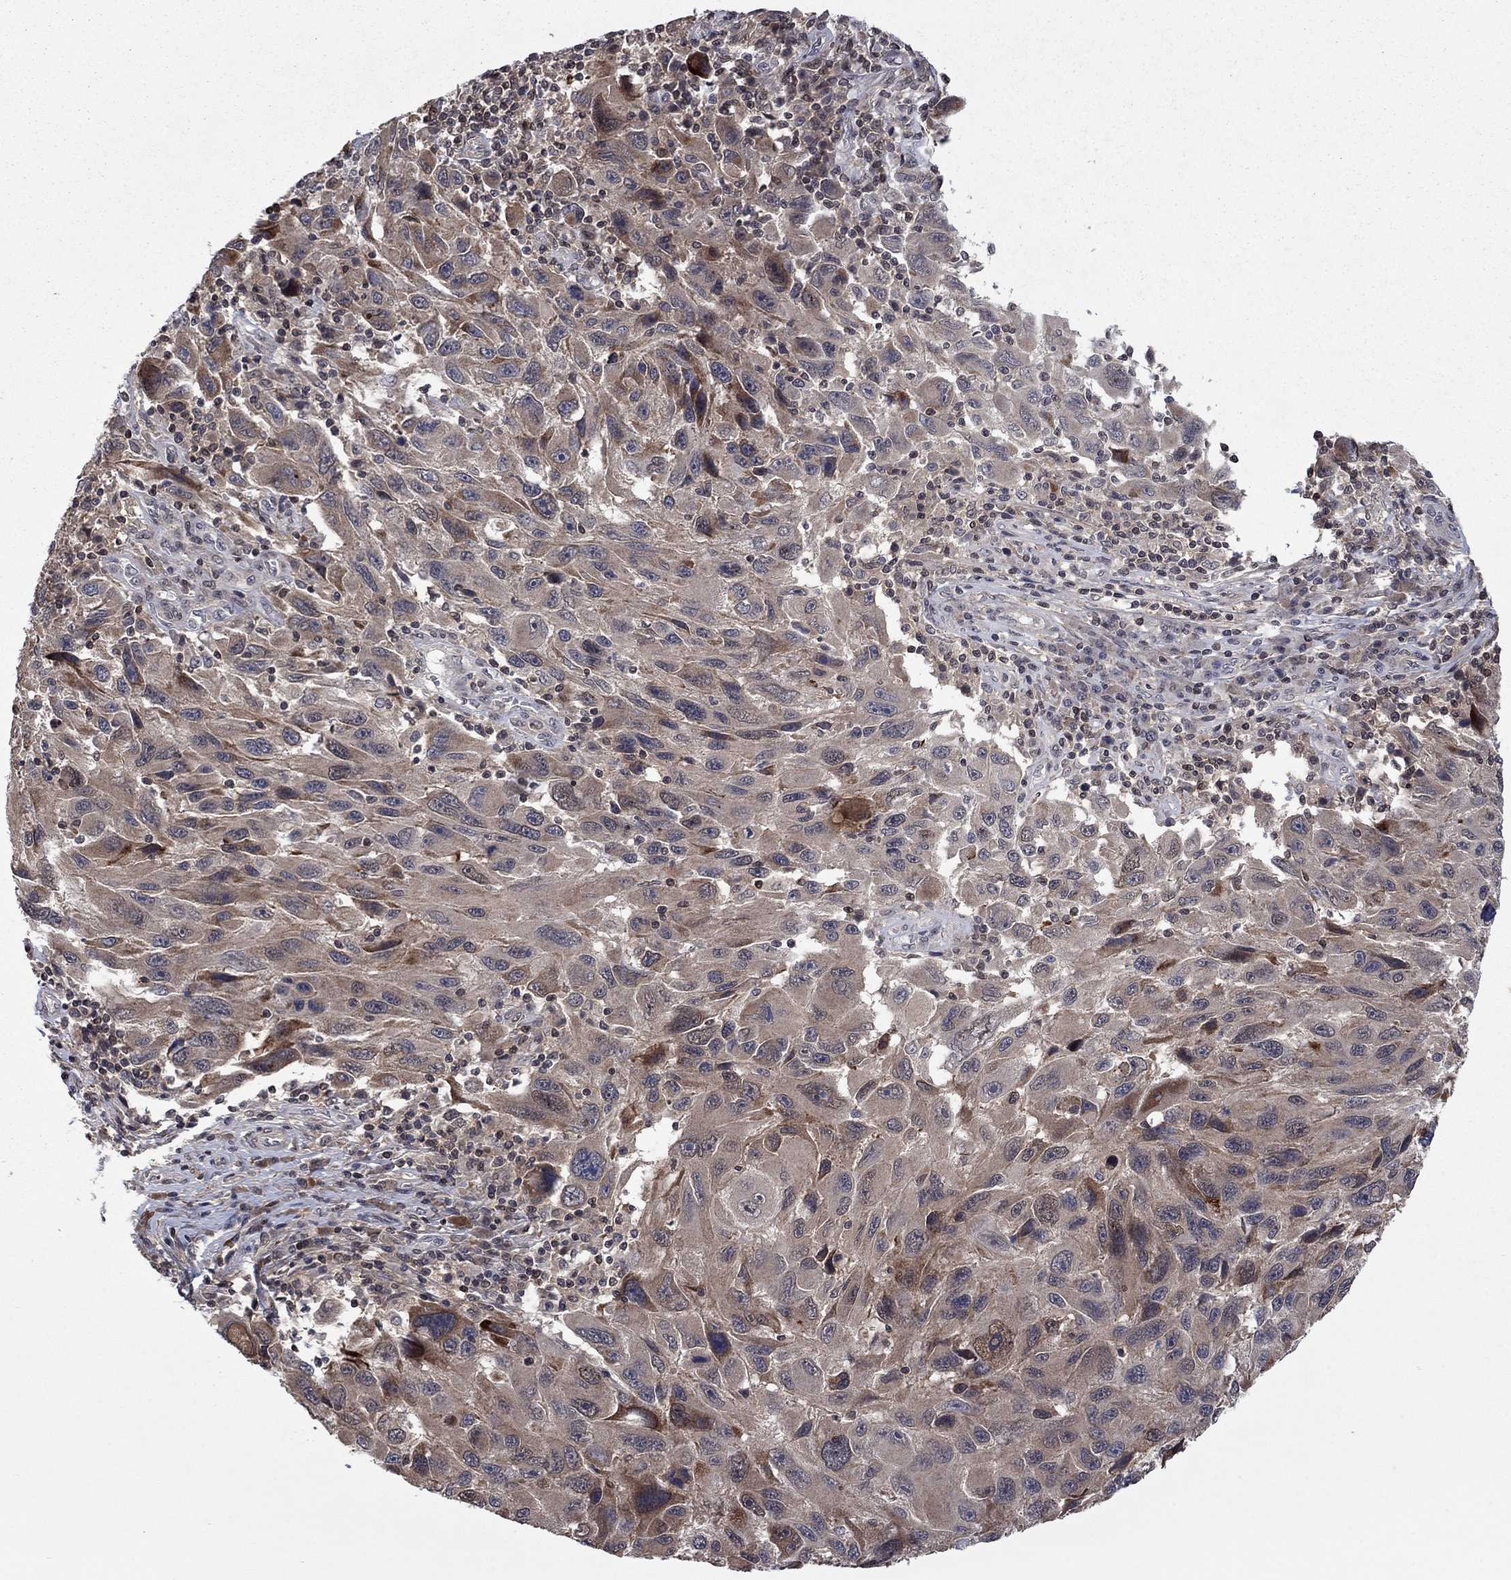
{"staining": {"intensity": "weak", "quantity": "25%-75%", "location": "cytoplasmic/membranous"}, "tissue": "melanoma", "cell_type": "Tumor cells", "image_type": "cancer", "snomed": [{"axis": "morphology", "description": "Malignant melanoma, NOS"}, {"axis": "topography", "description": "Skin"}], "caption": "Tumor cells reveal low levels of weak cytoplasmic/membranous positivity in approximately 25%-75% of cells in melanoma. The staining was performed using DAB (3,3'-diaminobenzidine), with brown indicating positive protein expression. Nuclei are stained blue with hematoxylin.", "gene": "IAH1", "patient": {"sex": "male", "age": 53}}